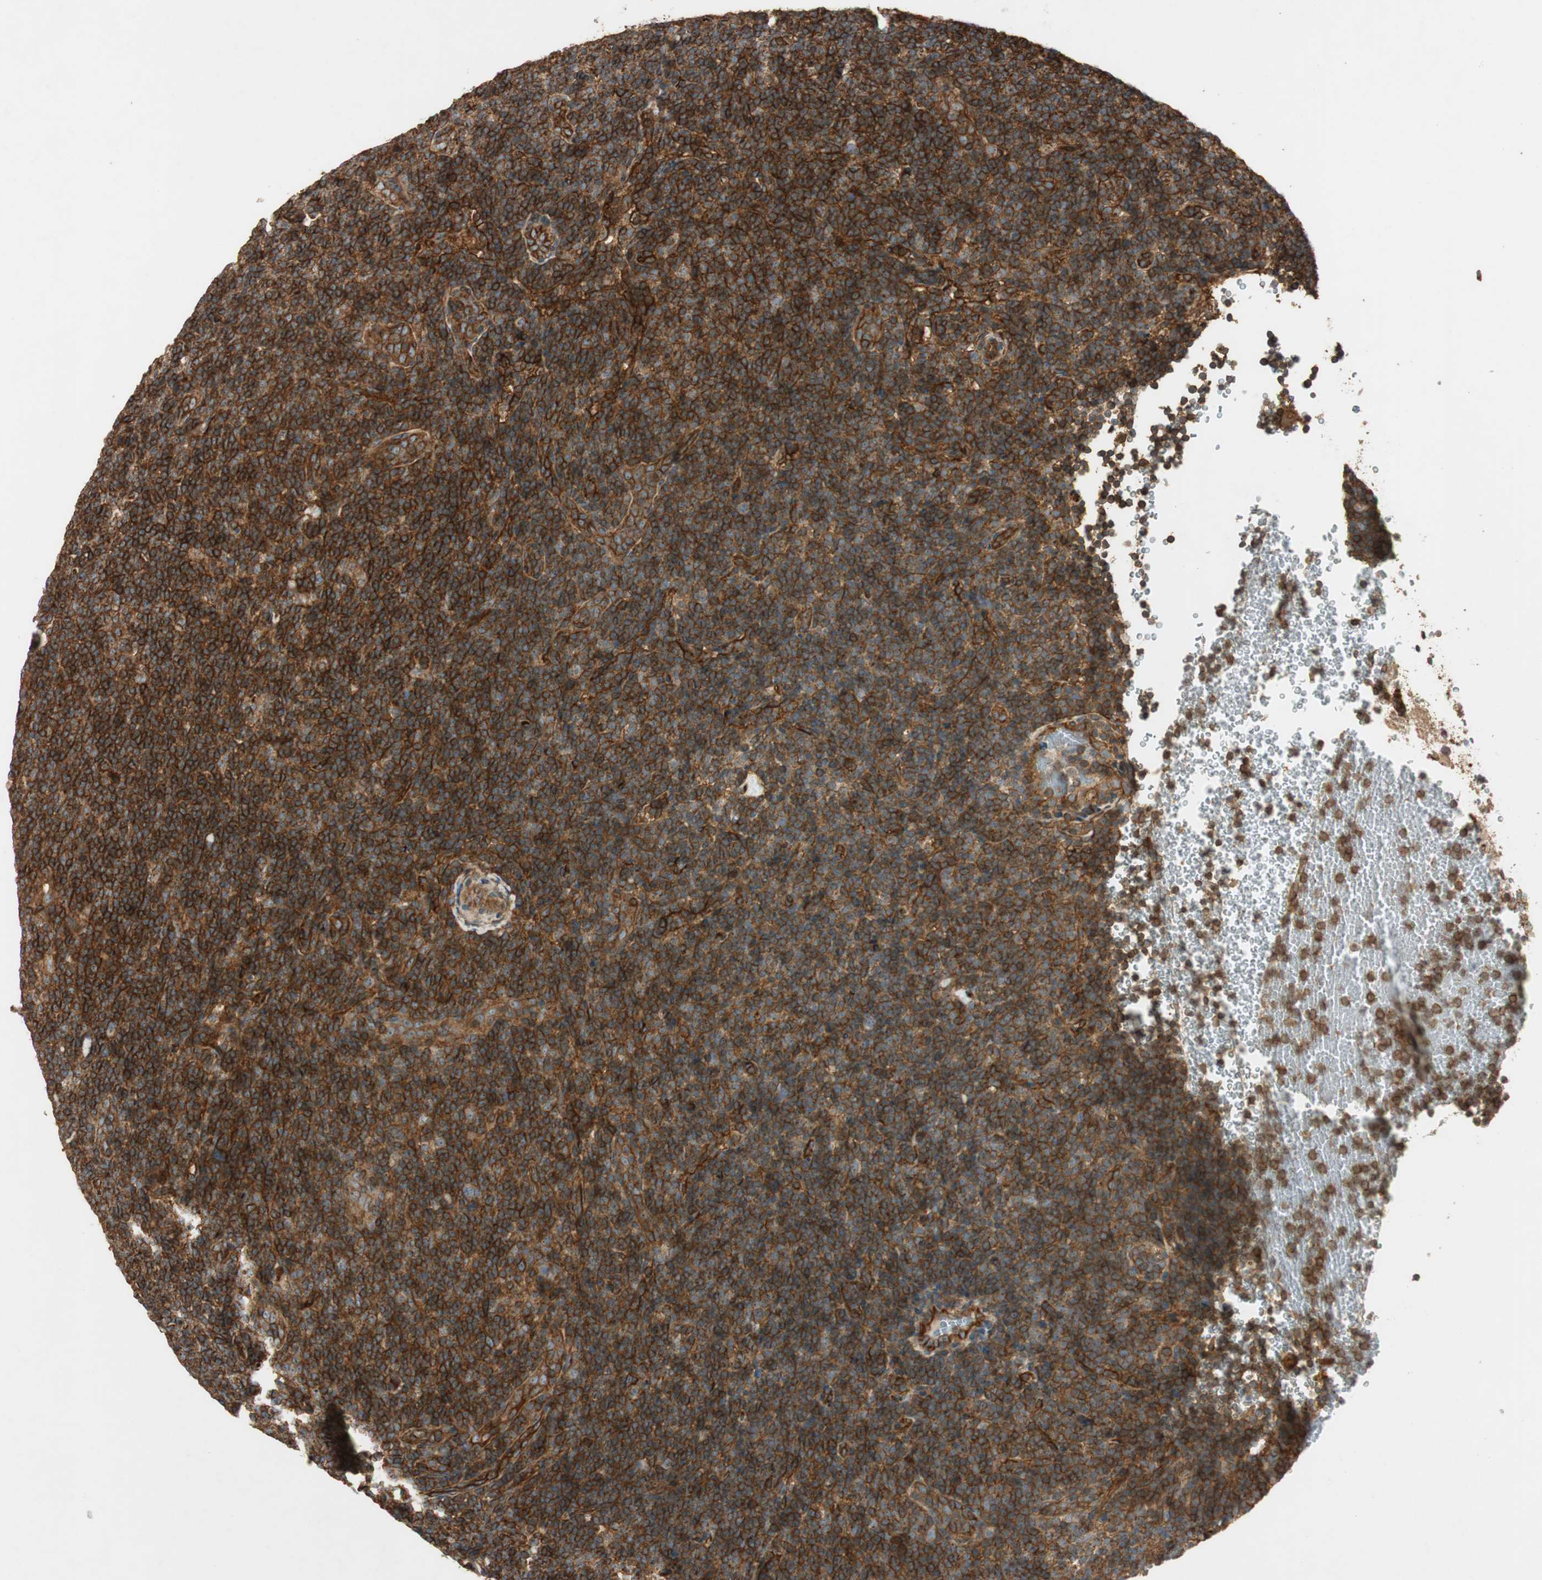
{"staining": {"intensity": "negative", "quantity": "none", "location": "none"}, "tissue": "lymphoma", "cell_type": "Tumor cells", "image_type": "cancer", "snomed": [{"axis": "morphology", "description": "Hodgkin's disease, NOS"}, {"axis": "topography", "description": "Lymph node"}], "caption": "This is a histopathology image of IHC staining of Hodgkin's disease, which shows no staining in tumor cells.", "gene": "BTN3A3", "patient": {"sex": "female", "age": 57}}